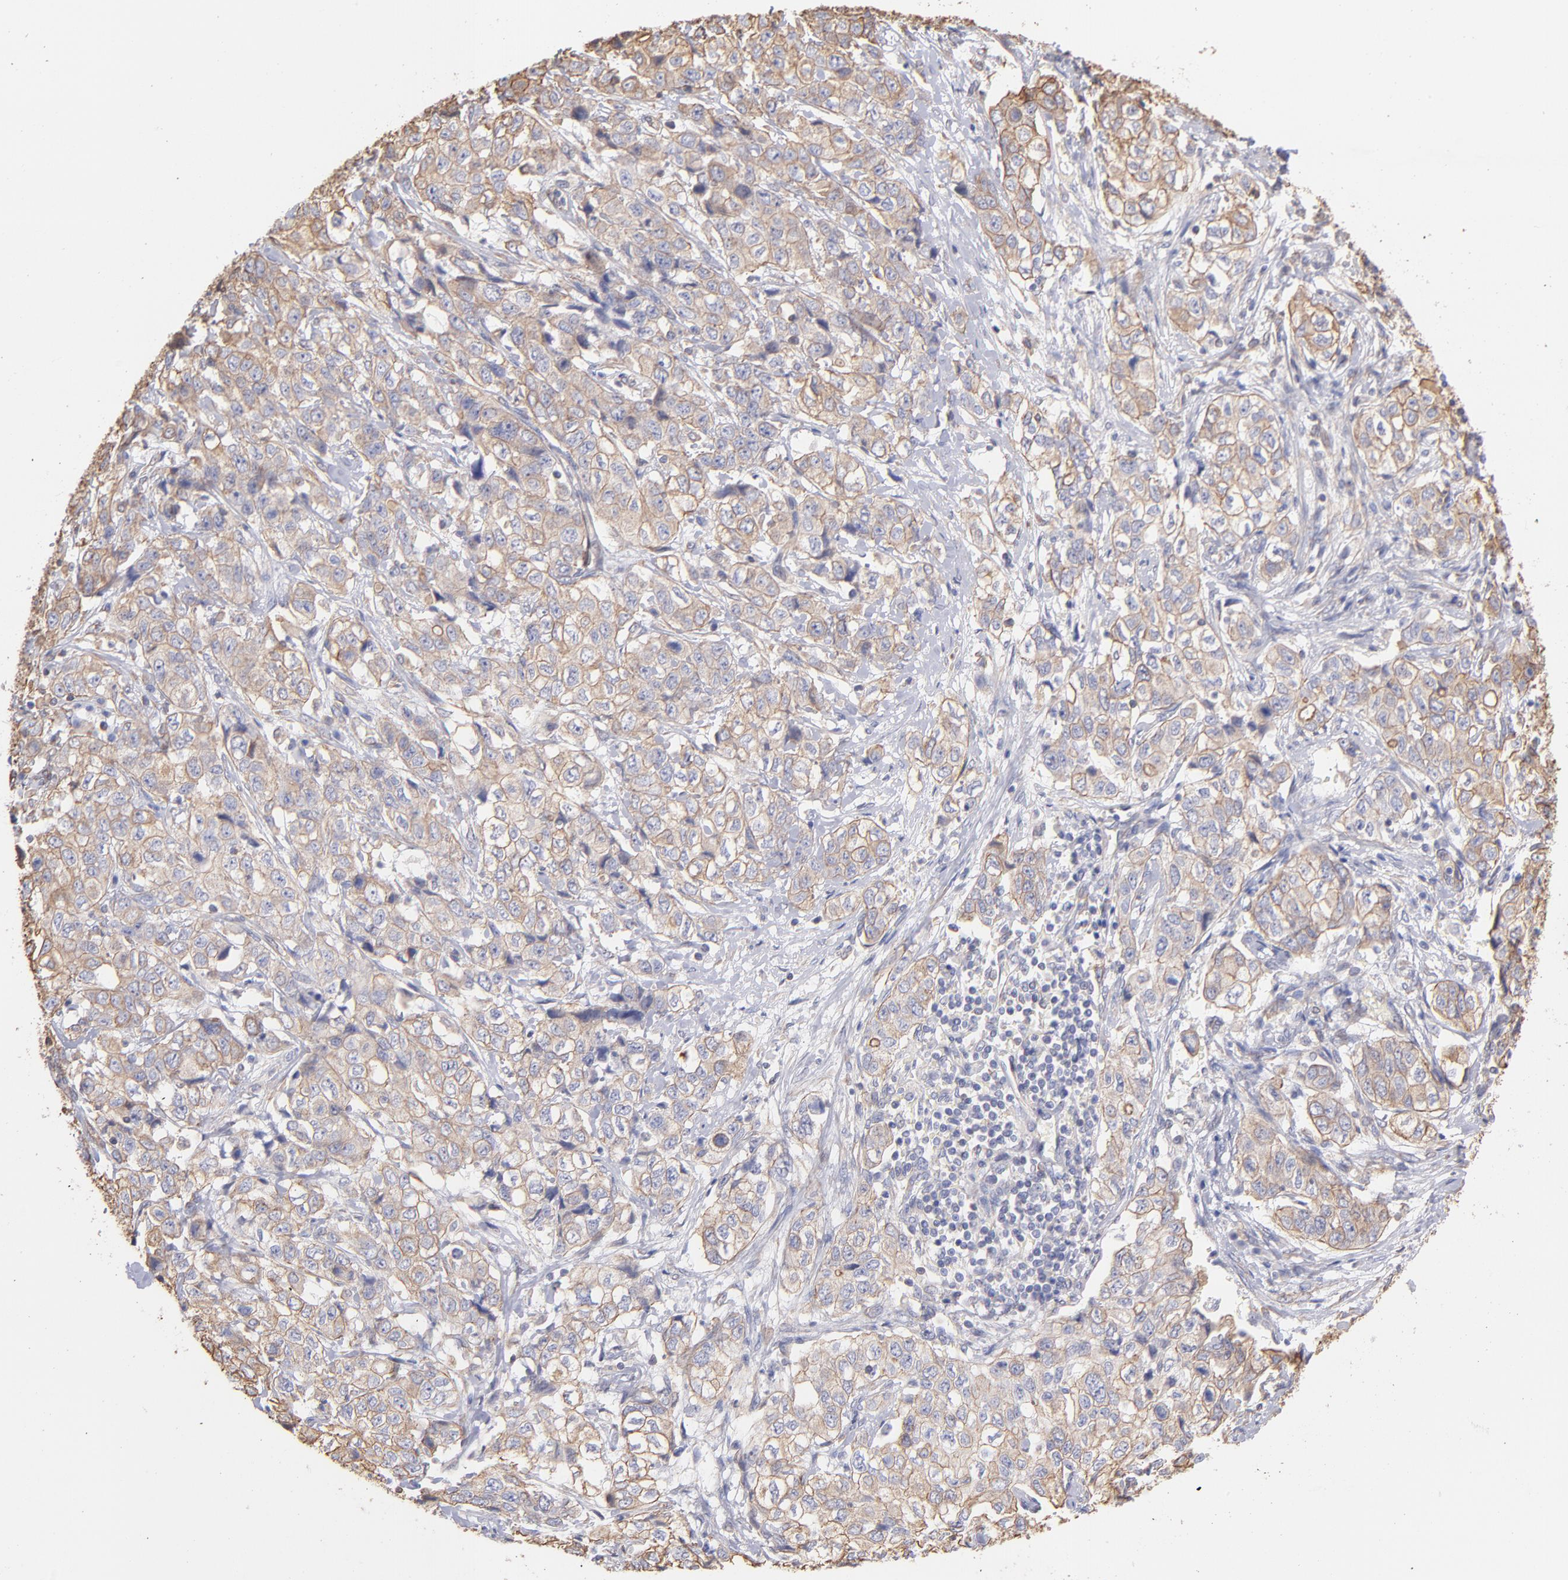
{"staining": {"intensity": "moderate", "quantity": ">75%", "location": "cytoplasmic/membranous"}, "tissue": "stomach cancer", "cell_type": "Tumor cells", "image_type": "cancer", "snomed": [{"axis": "morphology", "description": "Adenocarcinoma, NOS"}, {"axis": "topography", "description": "Stomach"}], "caption": "Human adenocarcinoma (stomach) stained with a brown dye reveals moderate cytoplasmic/membranous positive expression in approximately >75% of tumor cells.", "gene": "PLEC", "patient": {"sex": "male", "age": 48}}